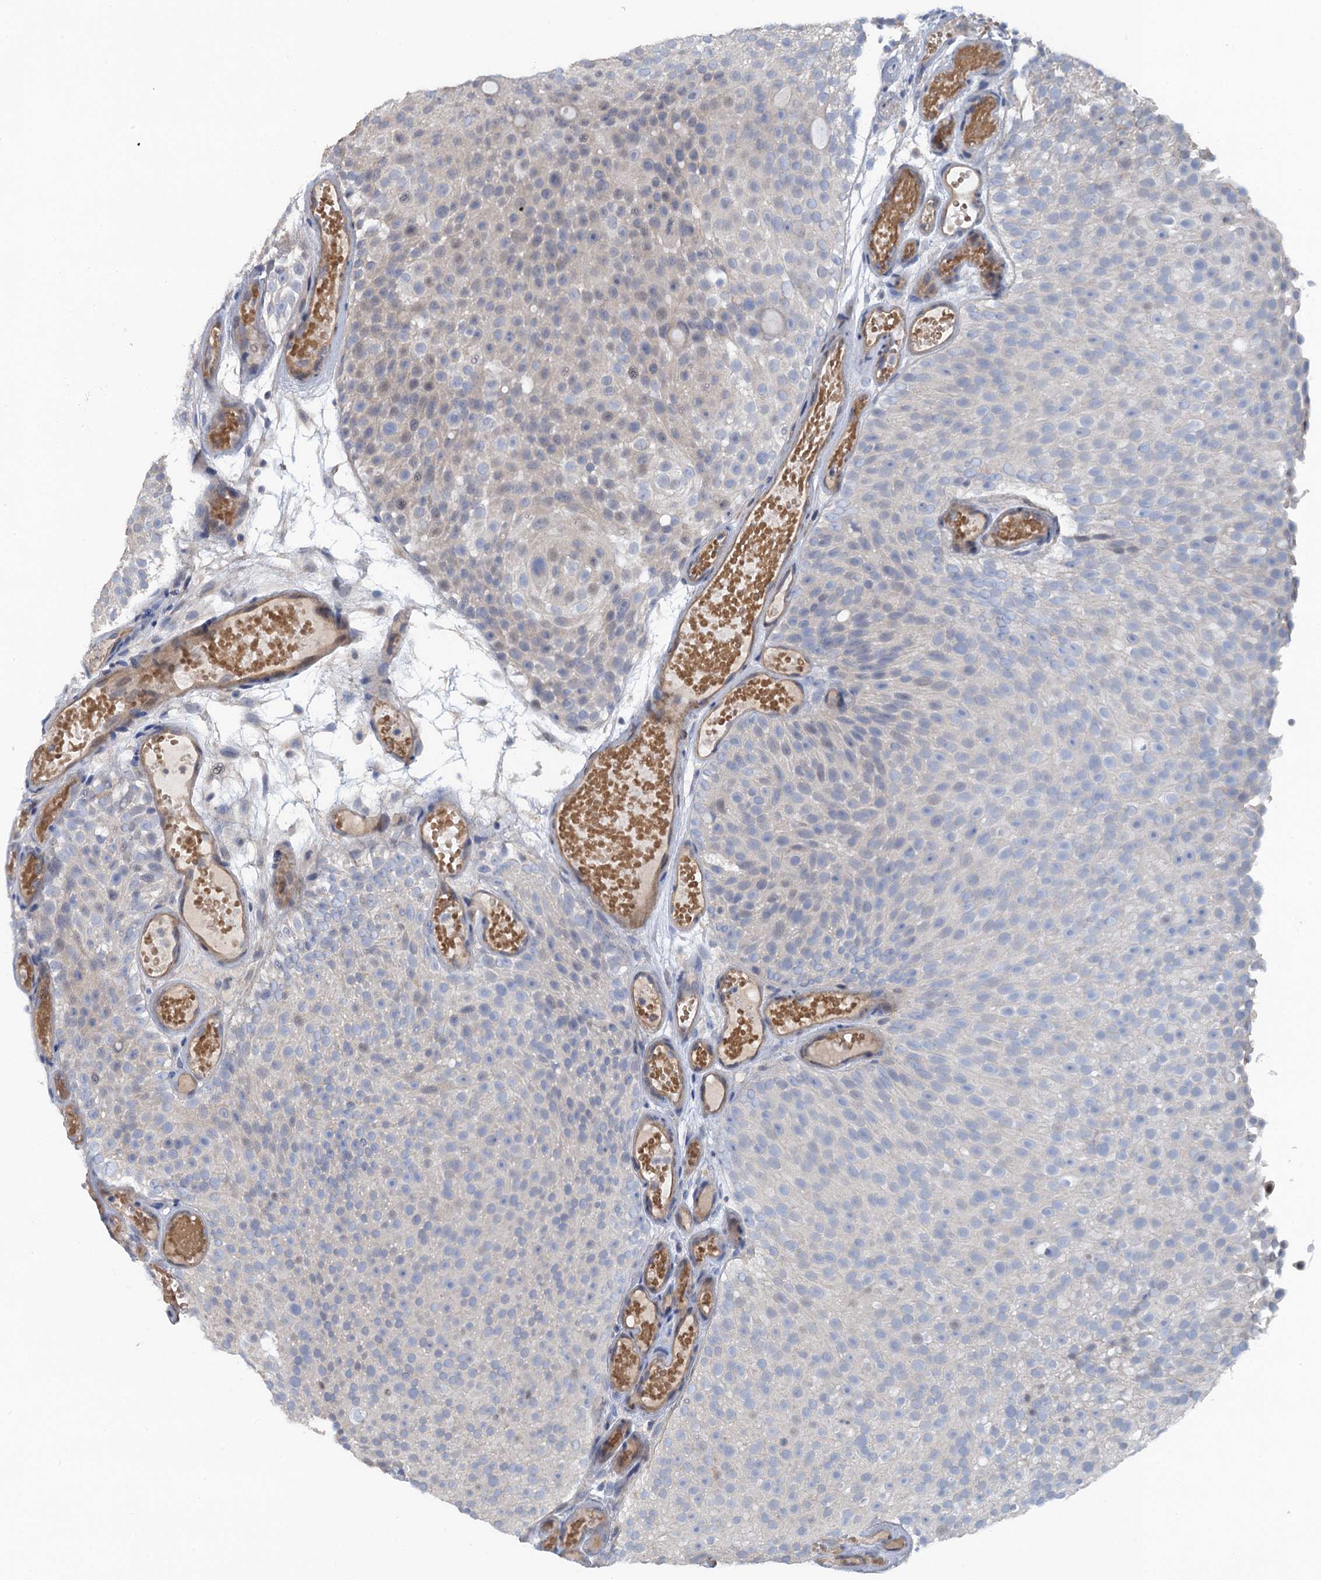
{"staining": {"intensity": "negative", "quantity": "none", "location": "none"}, "tissue": "urothelial cancer", "cell_type": "Tumor cells", "image_type": "cancer", "snomed": [{"axis": "morphology", "description": "Urothelial carcinoma, Low grade"}, {"axis": "topography", "description": "Urinary bladder"}], "caption": "Immunohistochemistry (IHC) of human urothelial cancer shows no staining in tumor cells.", "gene": "MYO16", "patient": {"sex": "male", "age": 78}}